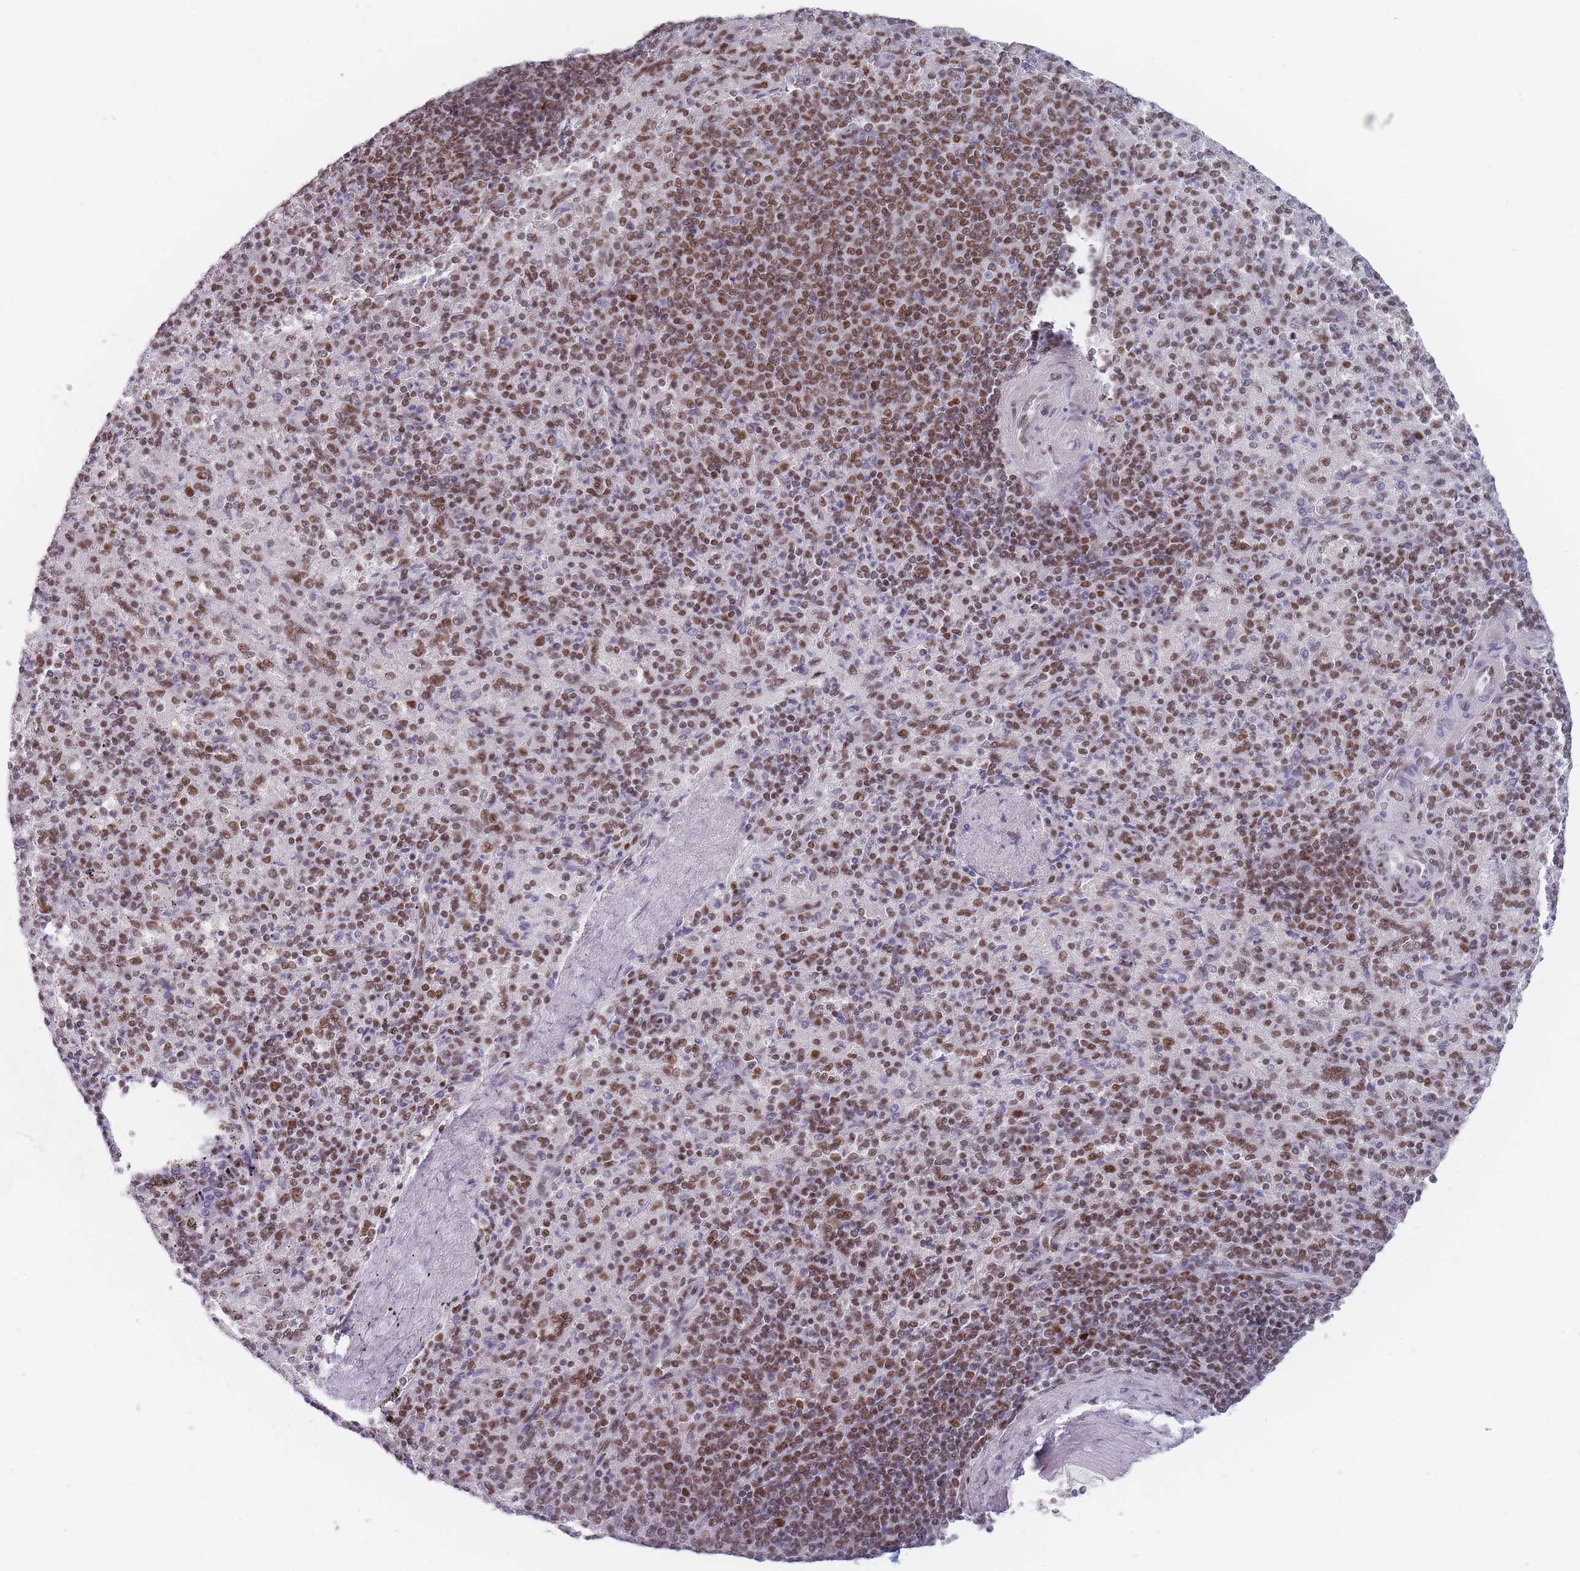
{"staining": {"intensity": "moderate", "quantity": ">75%", "location": "nuclear"}, "tissue": "spleen", "cell_type": "Cells in red pulp", "image_type": "normal", "snomed": [{"axis": "morphology", "description": "Normal tissue, NOS"}, {"axis": "topography", "description": "Spleen"}], "caption": "A brown stain highlights moderate nuclear positivity of a protein in cells in red pulp of benign human spleen.", "gene": "SAFB2", "patient": {"sex": "male", "age": 82}}